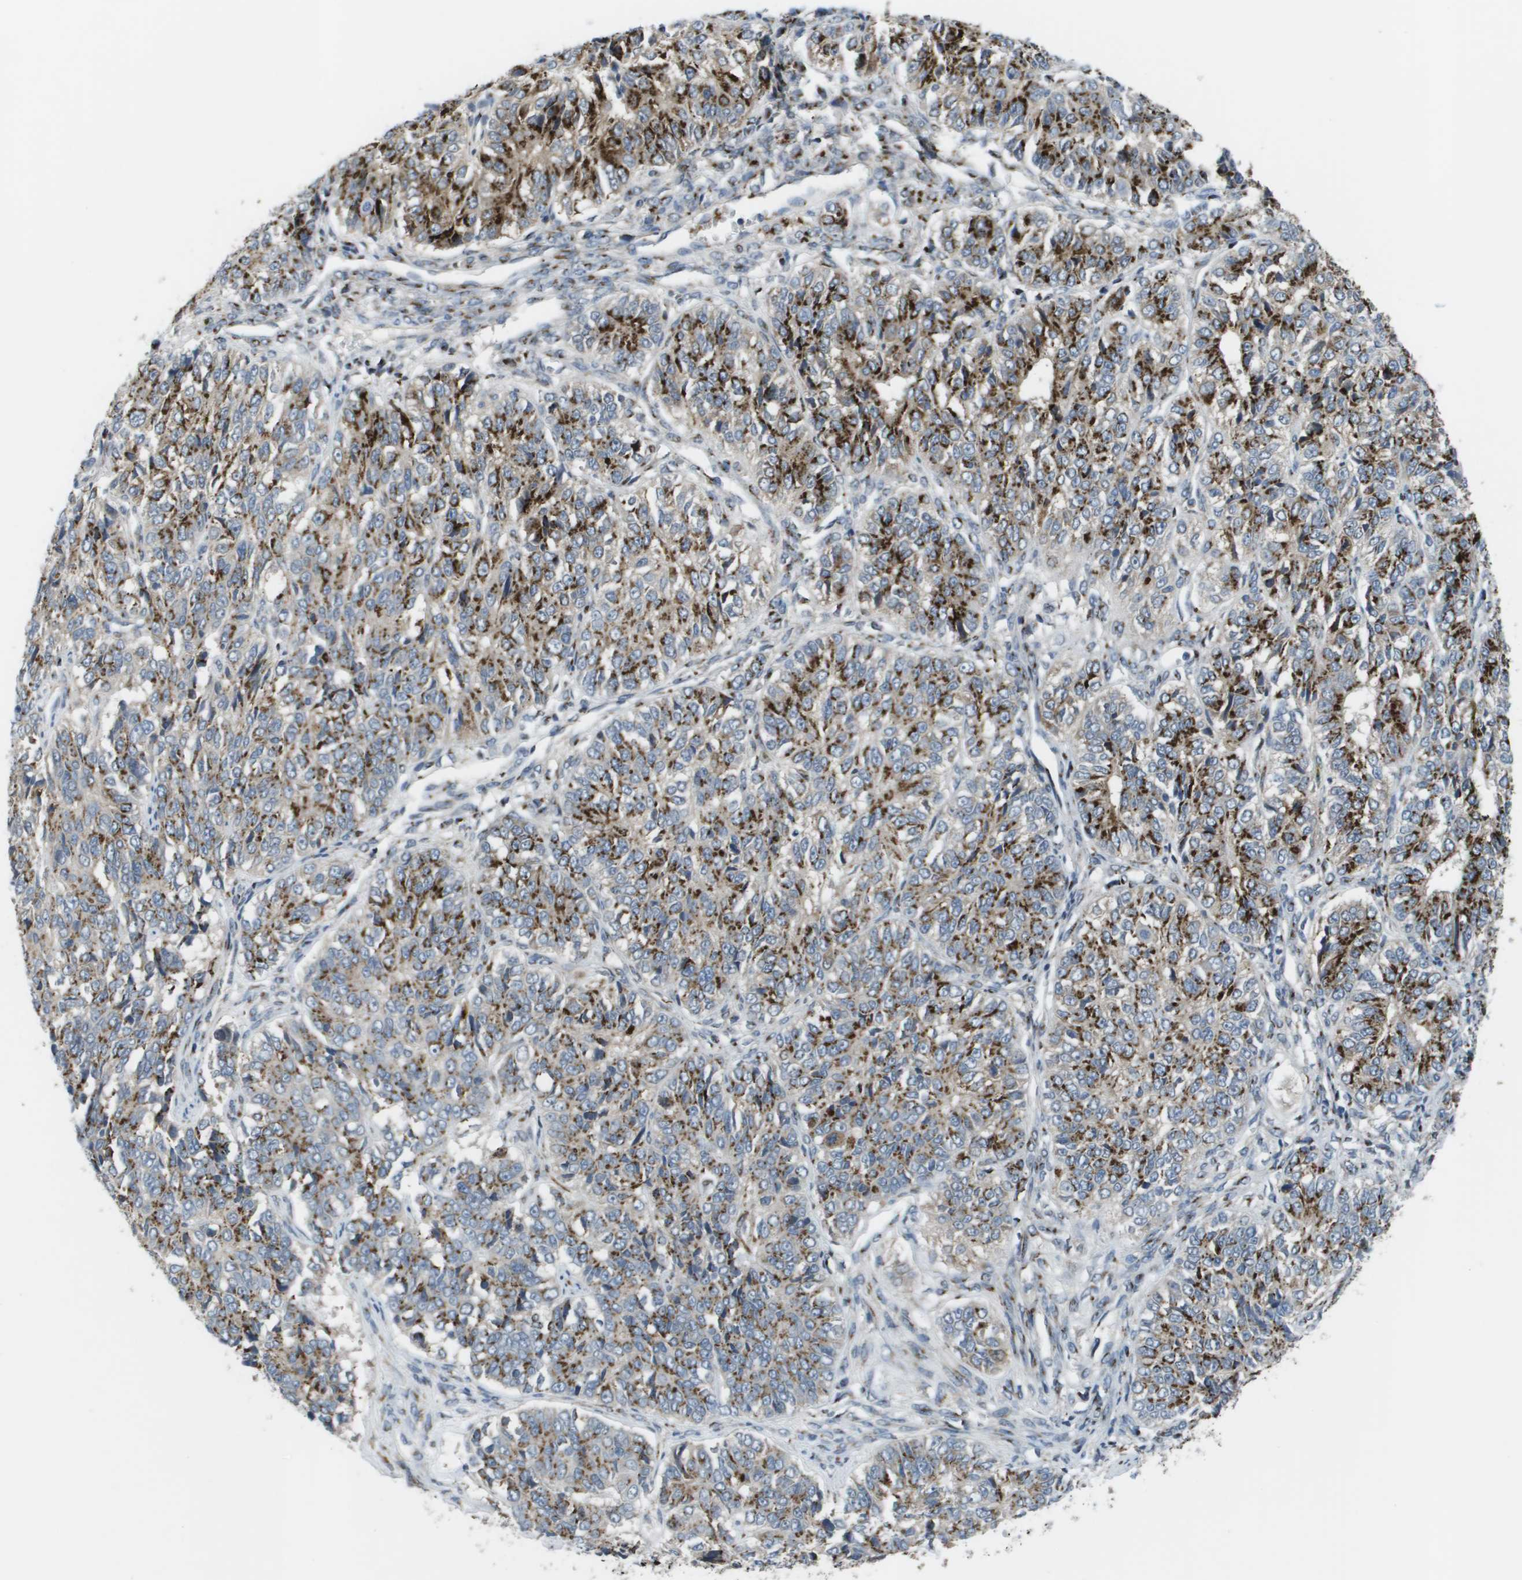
{"staining": {"intensity": "strong", "quantity": ">75%", "location": "cytoplasmic/membranous"}, "tissue": "ovarian cancer", "cell_type": "Tumor cells", "image_type": "cancer", "snomed": [{"axis": "morphology", "description": "Carcinoma, endometroid"}, {"axis": "topography", "description": "Ovary"}], "caption": "Ovarian cancer (endometroid carcinoma) stained with immunohistochemistry (IHC) exhibits strong cytoplasmic/membranous positivity in approximately >75% of tumor cells. The staining is performed using DAB (3,3'-diaminobenzidine) brown chromogen to label protein expression. The nuclei are counter-stained blue using hematoxylin.", "gene": "QSOX2", "patient": {"sex": "female", "age": 51}}